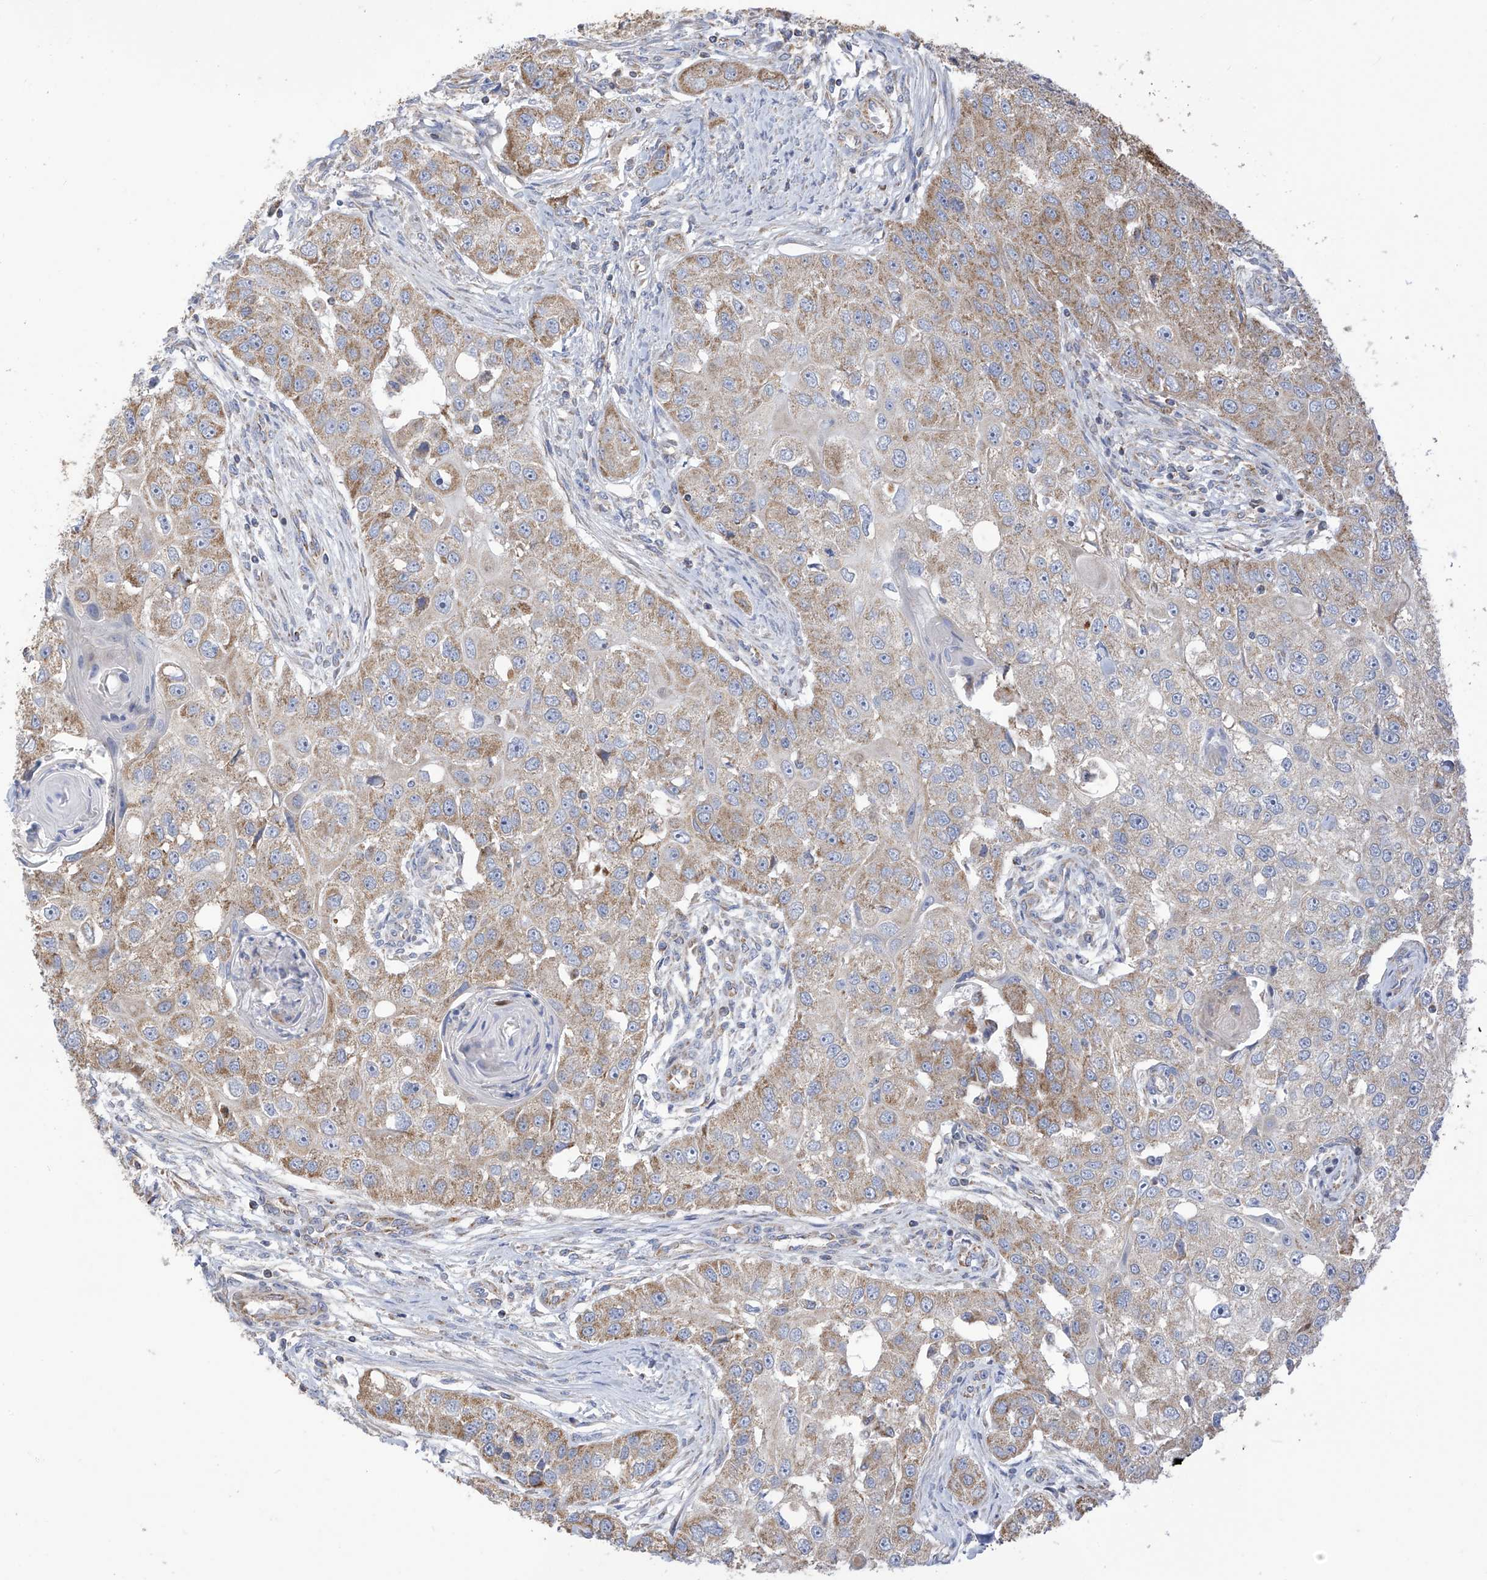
{"staining": {"intensity": "moderate", "quantity": "25%-75%", "location": "cytoplasmic/membranous"}, "tissue": "head and neck cancer", "cell_type": "Tumor cells", "image_type": "cancer", "snomed": [{"axis": "morphology", "description": "Normal tissue, NOS"}, {"axis": "morphology", "description": "Squamous cell carcinoma, NOS"}, {"axis": "topography", "description": "Skeletal muscle"}, {"axis": "topography", "description": "Head-Neck"}], "caption": "The immunohistochemical stain highlights moderate cytoplasmic/membranous staining in tumor cells of head and neck squamous cell carcinoma tissue.", "gene": "PNPT1", "patient": {"sex": "male", "age": 51}}